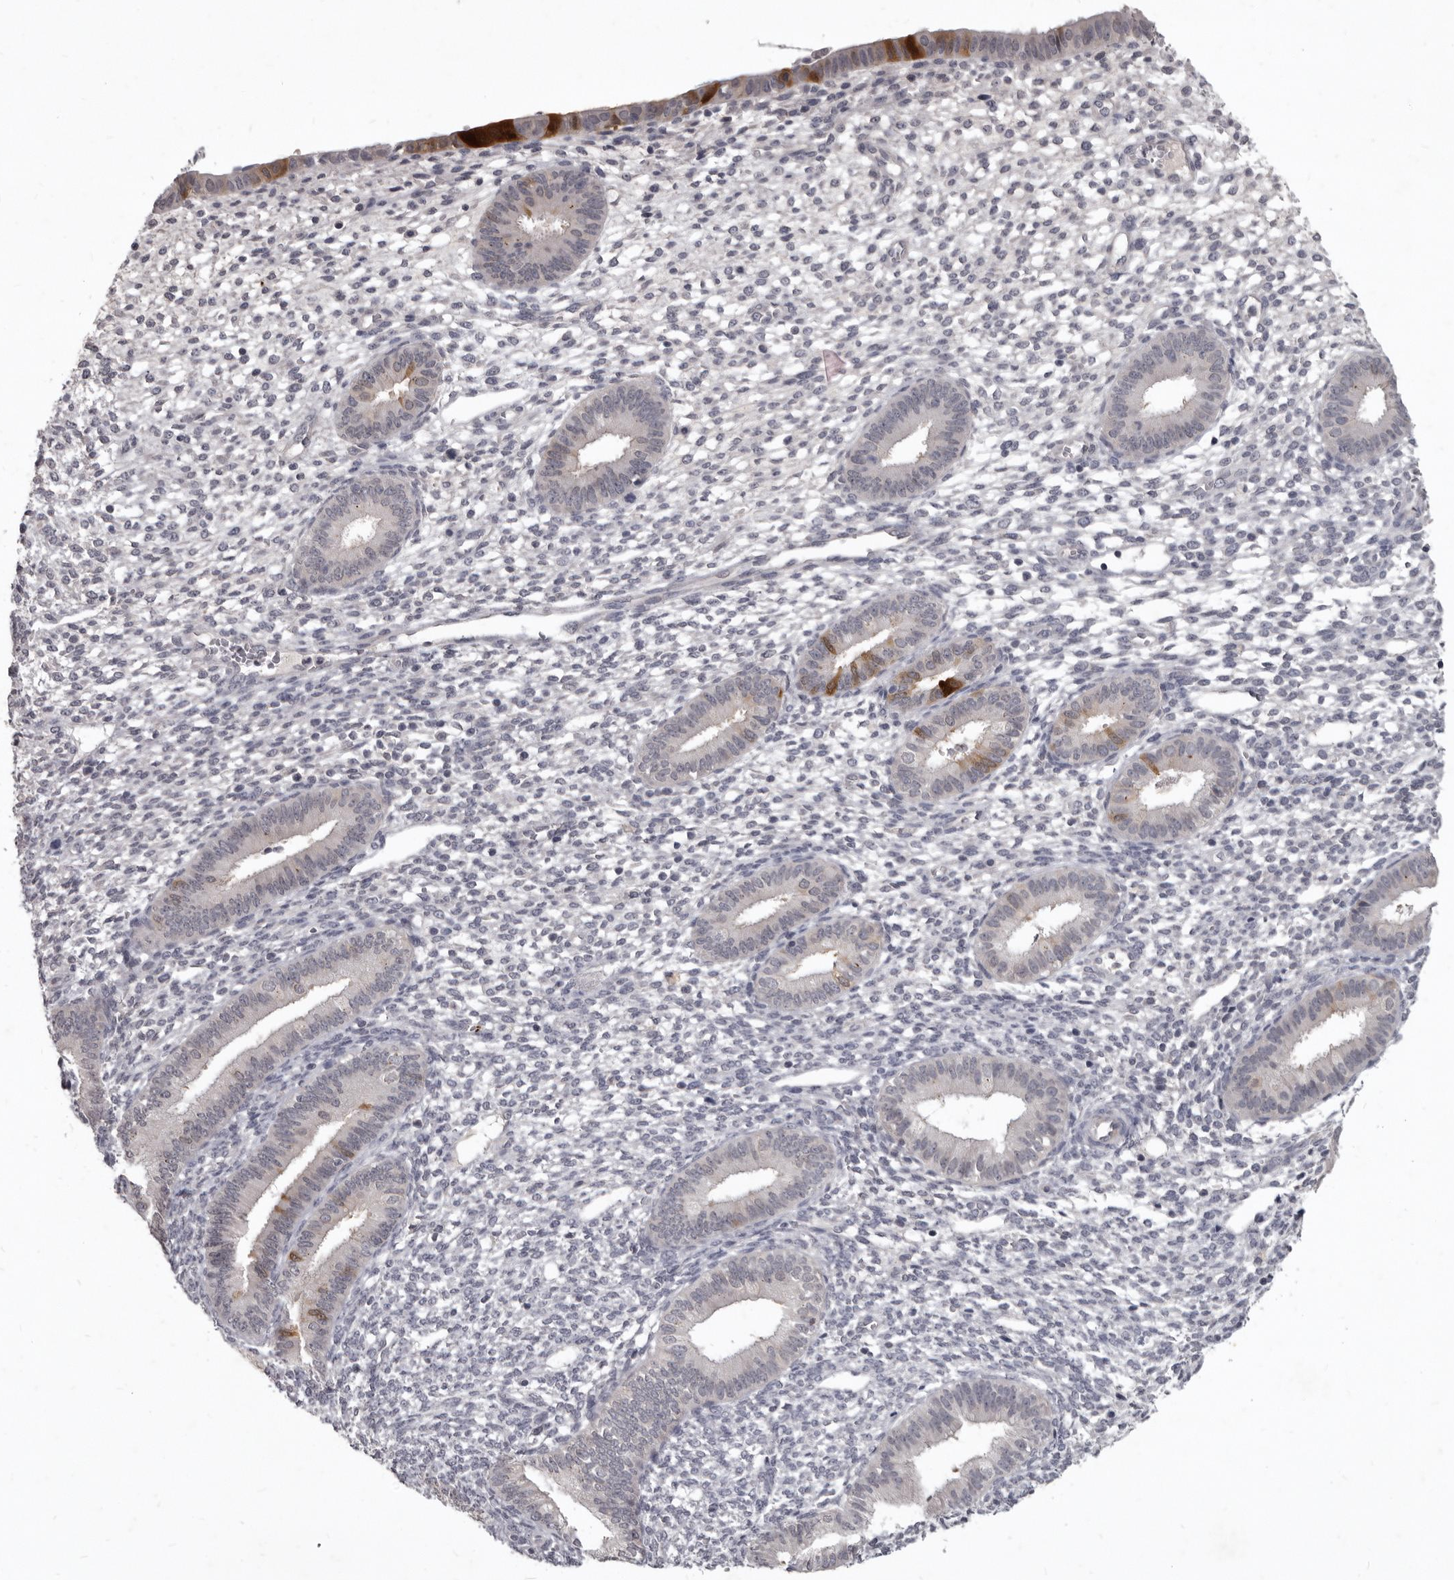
{"staining": {"intensity": "negative", "quantity": "none", "location": "none"}, "tissue": "endometrium", "cell_type": "Cells in endometrial stroma", "image_type": "normal", "snomed": [{"axis": "morphology", "description": "Normal tissue, NOS"}, {"axis": "topography", "description": "Endometrium"}], "caption": "Benign endometrium was stained to show a protein in brown. There is no significant positivity in cells in endometrial stroma. The staining is performed using DAB brown chromogen with nuclei counter-stained in using hematoxylin.", "gene": "SULT1E1", "patient": {"sex": "female", "age": 46}}